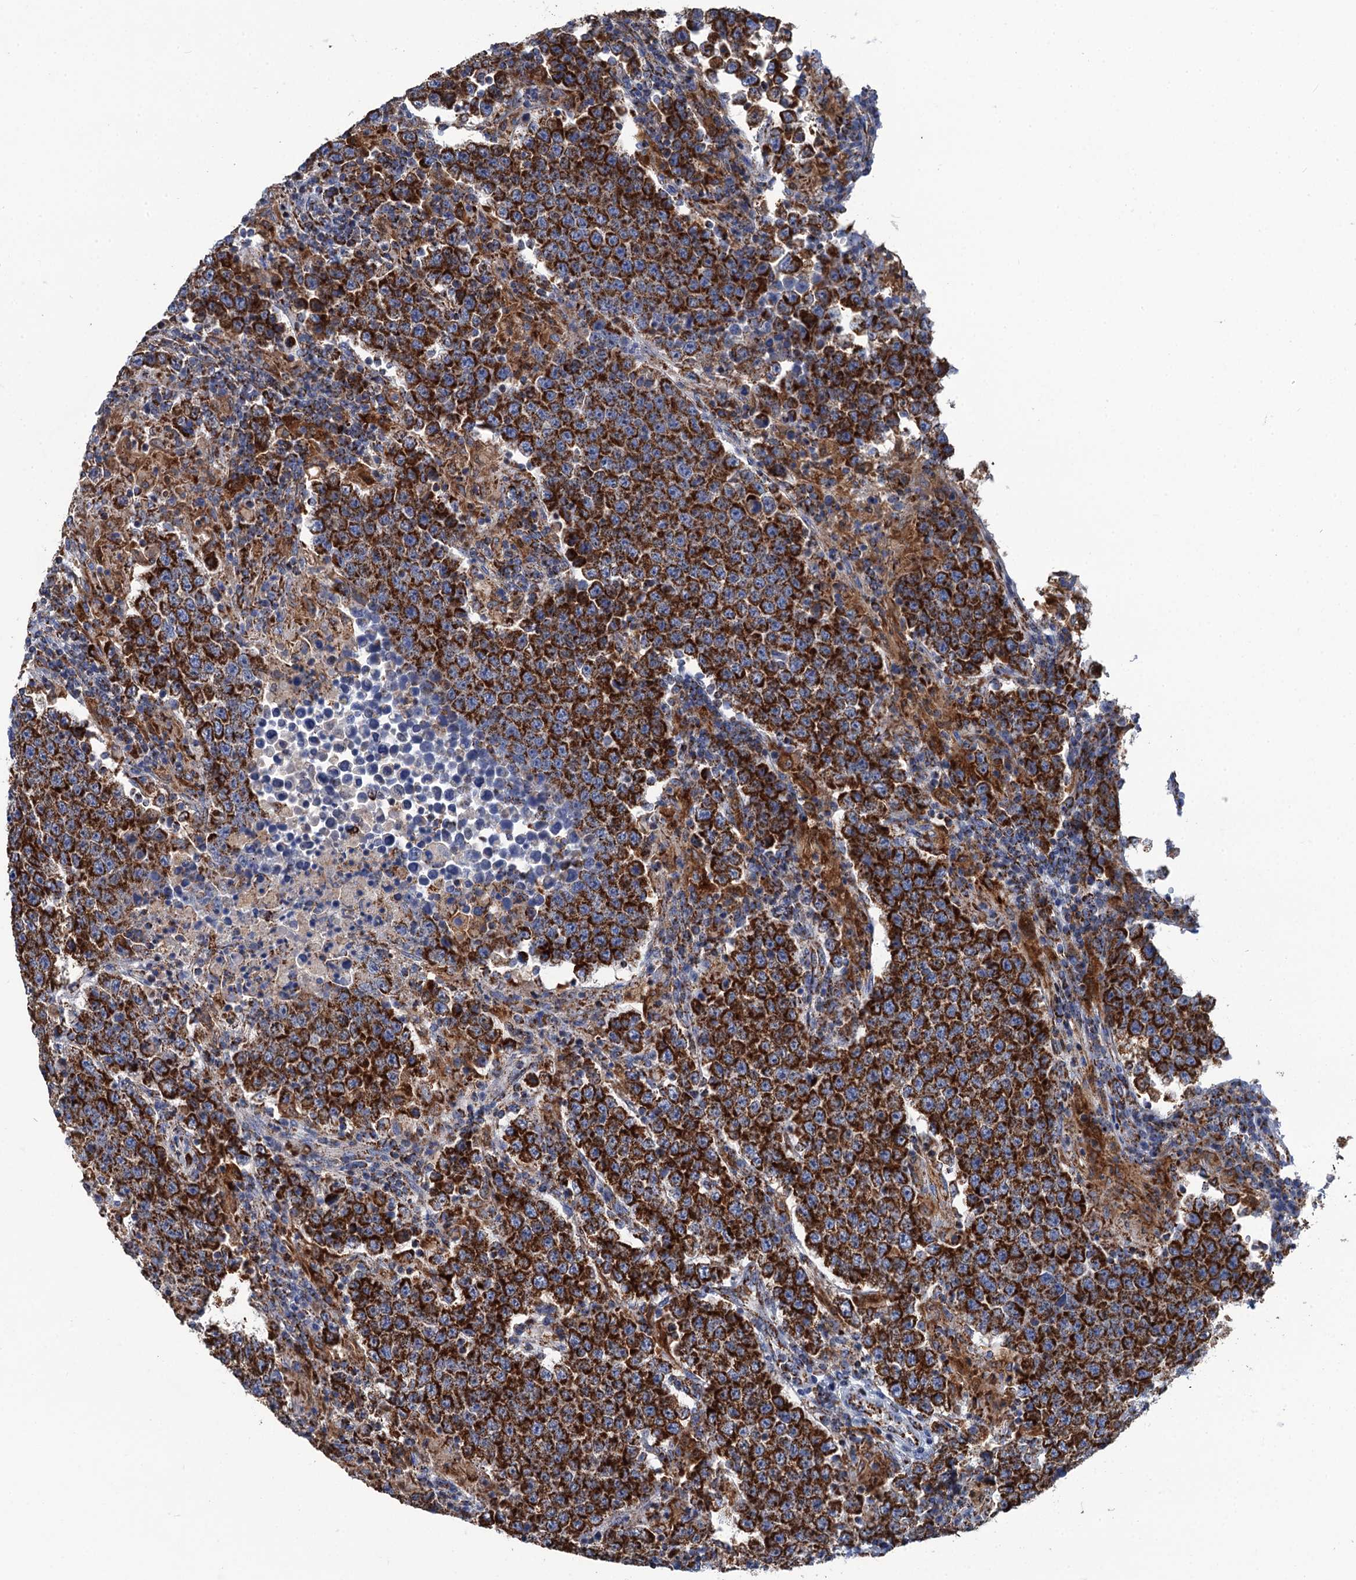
{"staining": {"intensity": "strong", "quantity": ">75%", "location": "cytoplasmic/membranous"}, "tissue": "testis cancer", "cell_type": "Tumor cells", "image_type": "cancer", "snomed": [{"axis": "morphology", "description": "Normal tissue, NOS"}, {"axis": "morphology", "description": "Urothelial carcinoma, High grade"}, {"axis": "morphology", "description": "Seminoma, NOS"}, {"axis": "morphology", "description": "Carcinoma, Embryonal, NOS"}, {"axis": "topography", "description": "Urinary bladder"}, {"axis": "topography", "description": "Testis"}], "caption": "Immunohistochemistry (IHC) image of testis embryonal carcinoma stained for a protein (brown), which reveals high levels of strong cytoplasmic/membranous staining in approximately >75% of tumor cells.", "gene": "IVD", "patient": {"sex": "male", "age": 41}}